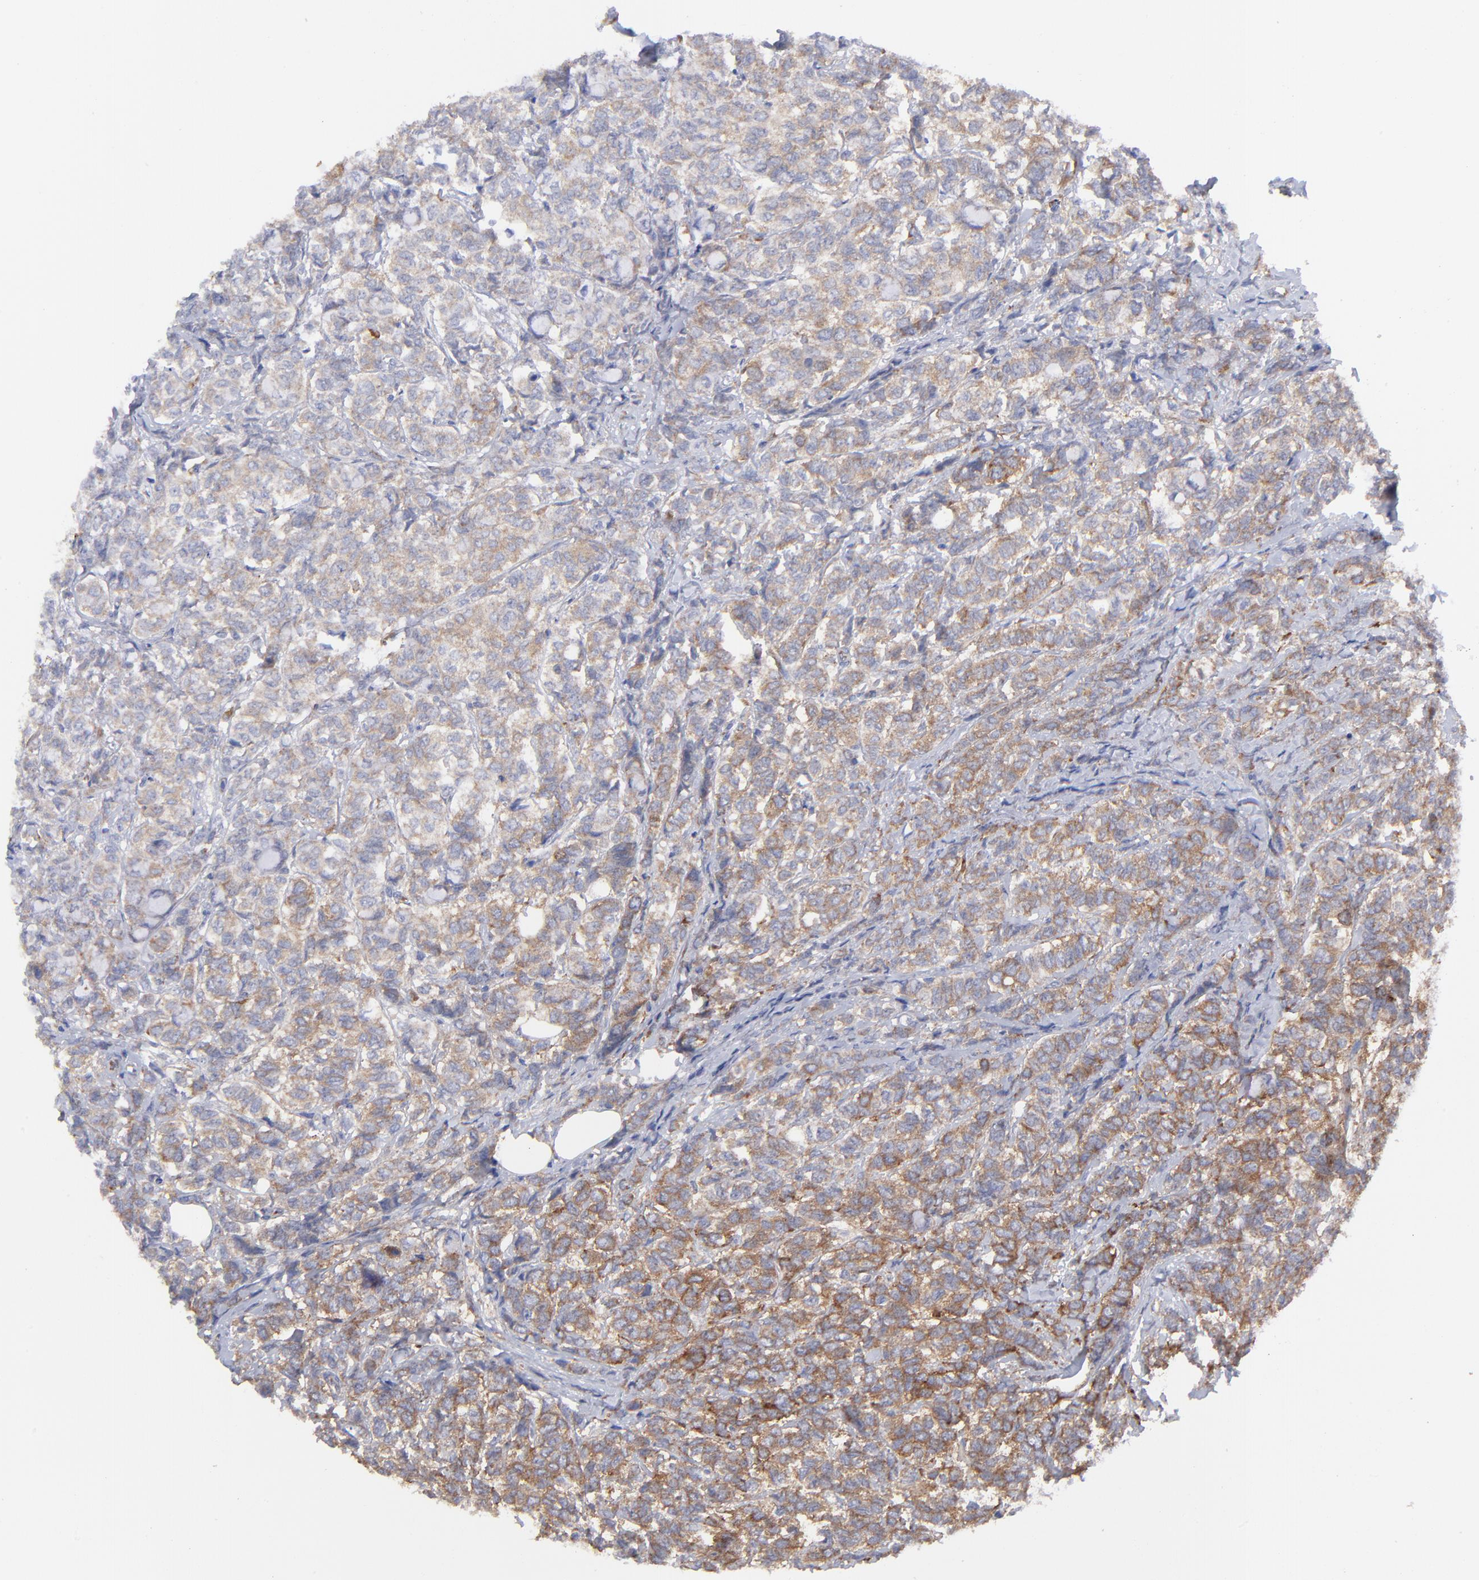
{"staining": {"intensity": "moderate", "quantity": ">75%", "location": "cytoplasmic/membranous"}, "tissue": "breast cancer", "cell_type": "Tumor cells", "image_type": "cancer", "snomed": [{"axis": "morphology", "description": "Lobular carcinoma"}, {"axis": "topography", "description": "Breast"}], "caption": "Lobular carcinoma (breast) stained with a brown dye exhibits moderate cytoplasmic/membranous positive positivity in about >75% of tumor cells.", "gene": "EIF2AK2", "patient": {"sex": "female", "age": 60}}